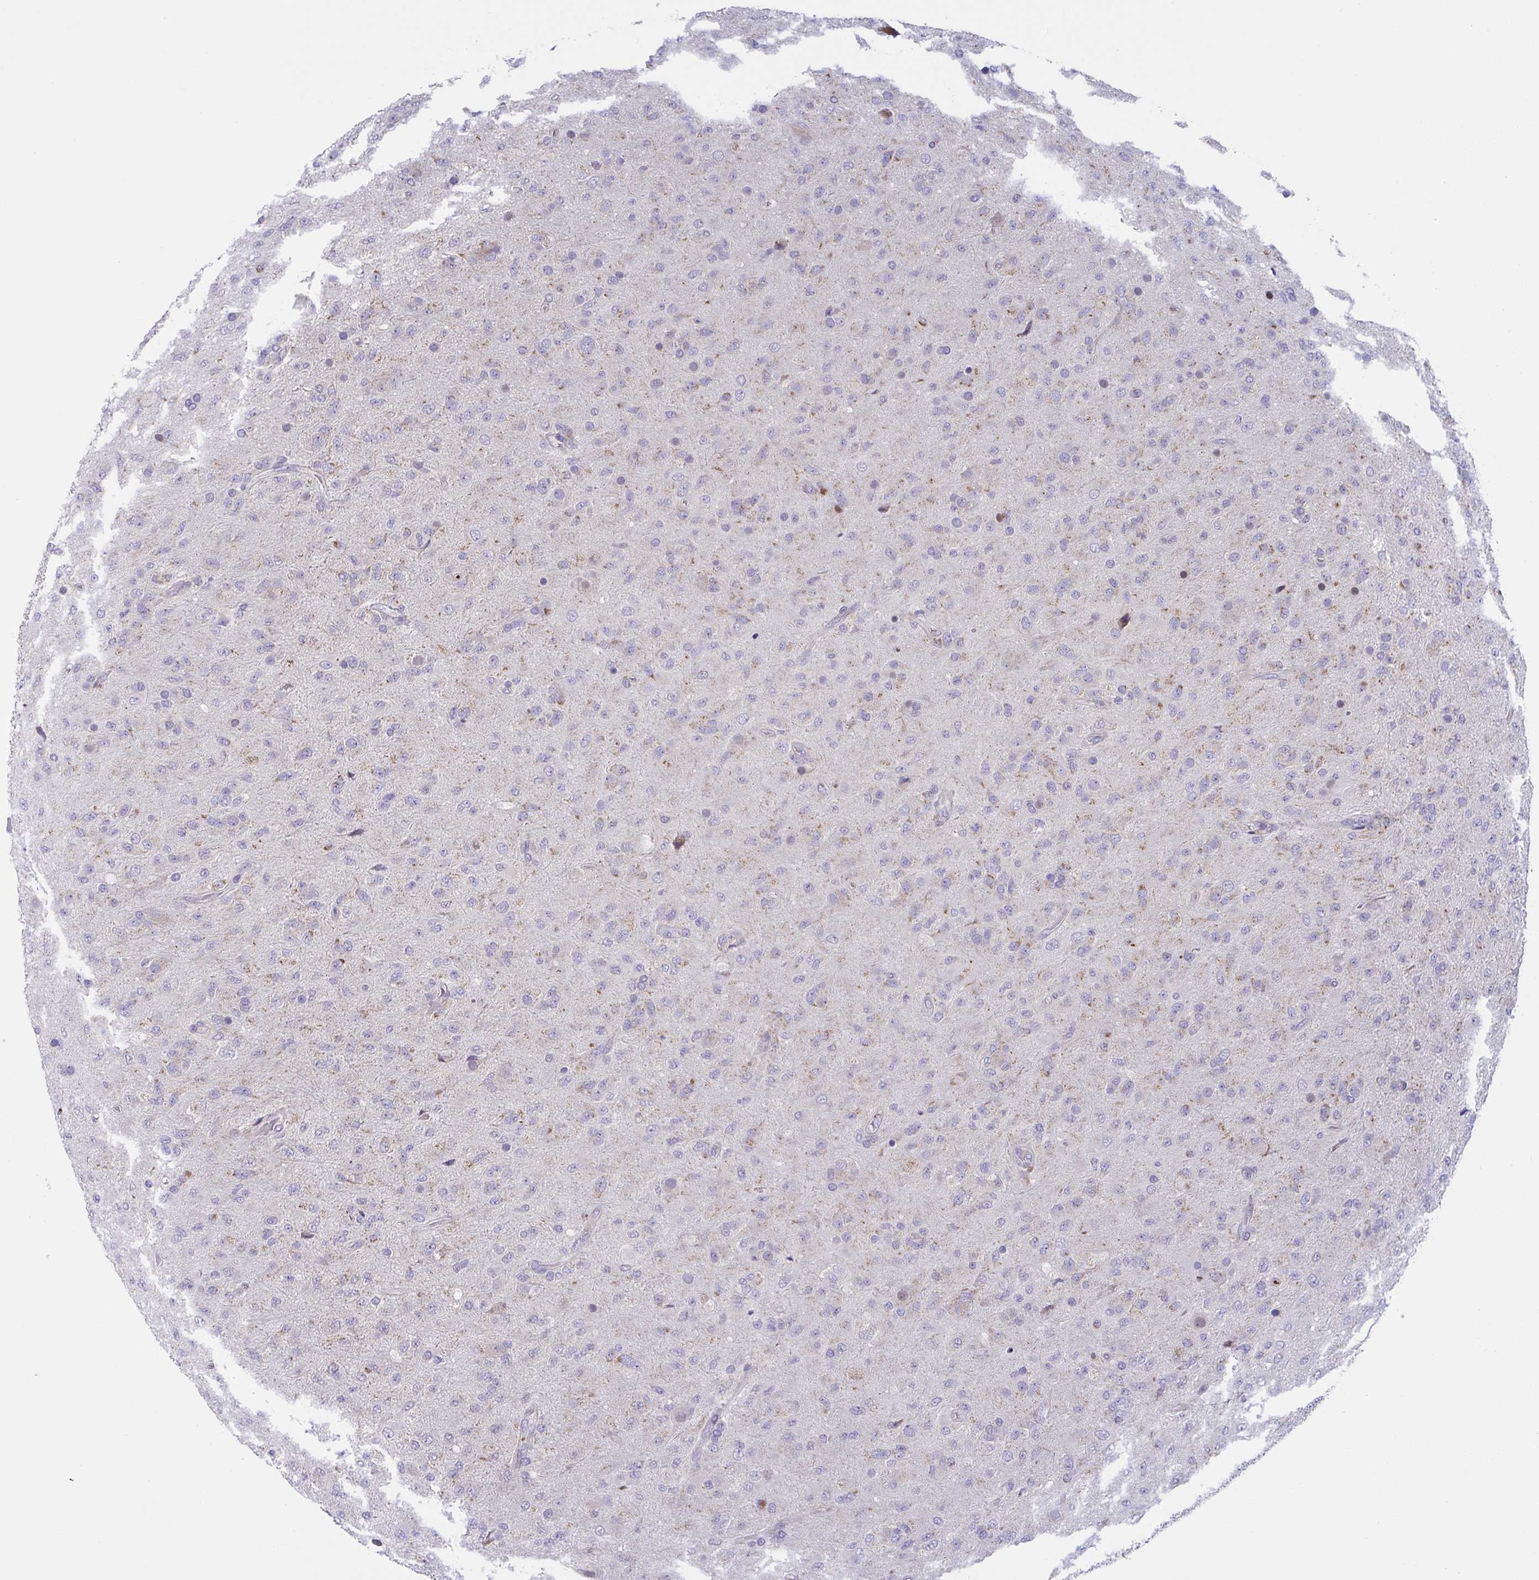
{"staining": {"intensity": "weak", "quantity": "25%-75%", "location": "cytoplasmic/membranous"}, "tissue": "glioma", "cell_type": "Tumor cells", "image_type": "cancer", "snomed": [{"axis": "morphology", "description": "Glioma, malignant, Low grade"}, {"axis": "topography", "description": "Brain"}], "caption": "Human malignant low-grade glioma stained for a protein (brown) exhibits weak cytoplasmic/membranous positive positivity in about 25%-75% of tumor cells.", "gene": "MRPS2", "patient": {"sex": "male", "age": 65}}